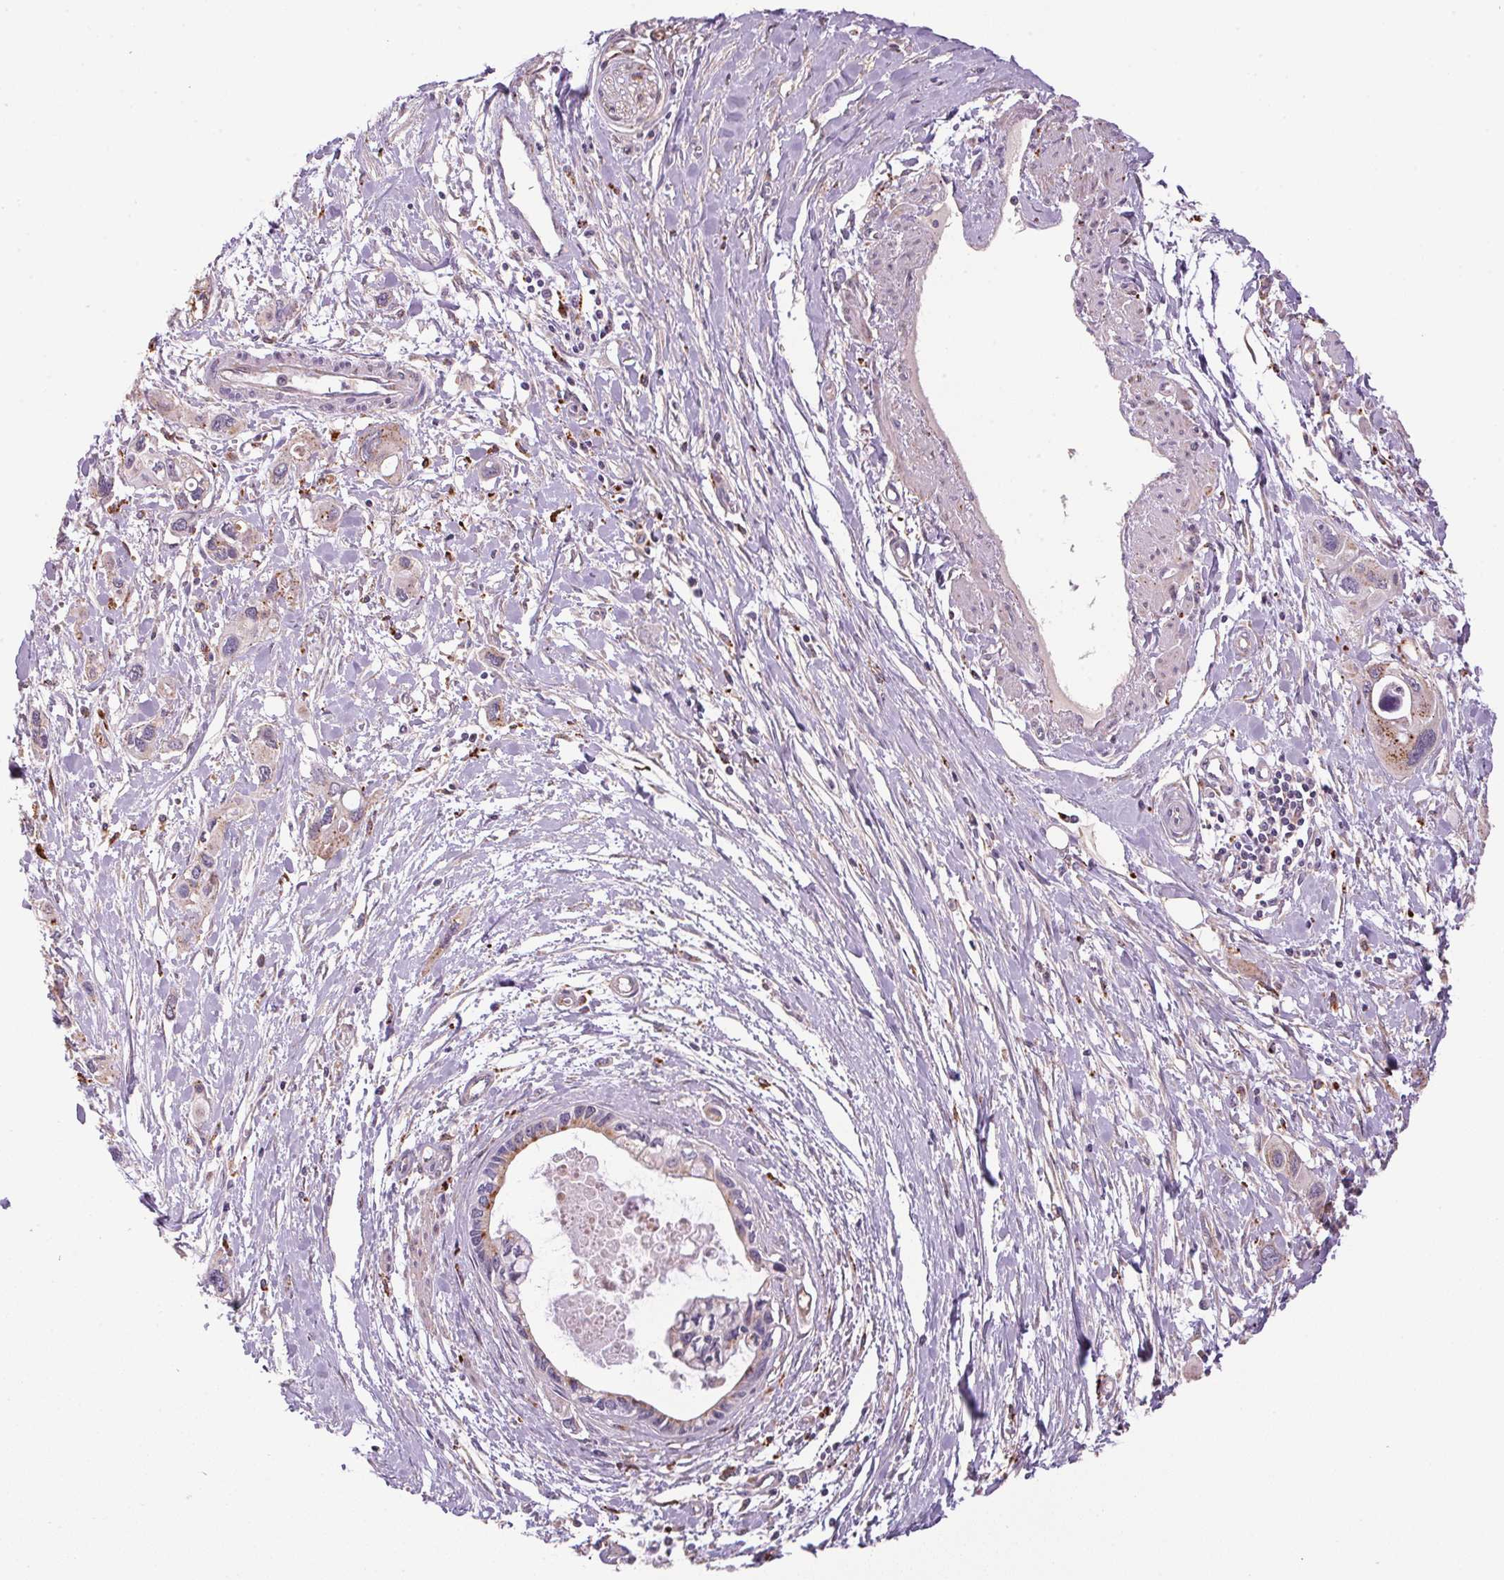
{"staining": {"intensity": "weak", "quantity": "25%-75%", "location": "cytoplasmic/membranous"}, "tissue": "pancreatic cancer", "cell_type": "Tumor cells", "image_type": "cancer", "snomed": [{"axis": "morphology", "description": "Adenocarcinoma, NOS"}, {"axis": "topography", "description": "Pancreas"}], "caption": "IHC image of human pancreatic cancer stained for a protein (brown), which displays low levels of weak cytoplasmic/membranous expression in about 25%-75% of tumor cells.", "gene": "ADH5", "patient": {"sex": "male", "age": 60}}